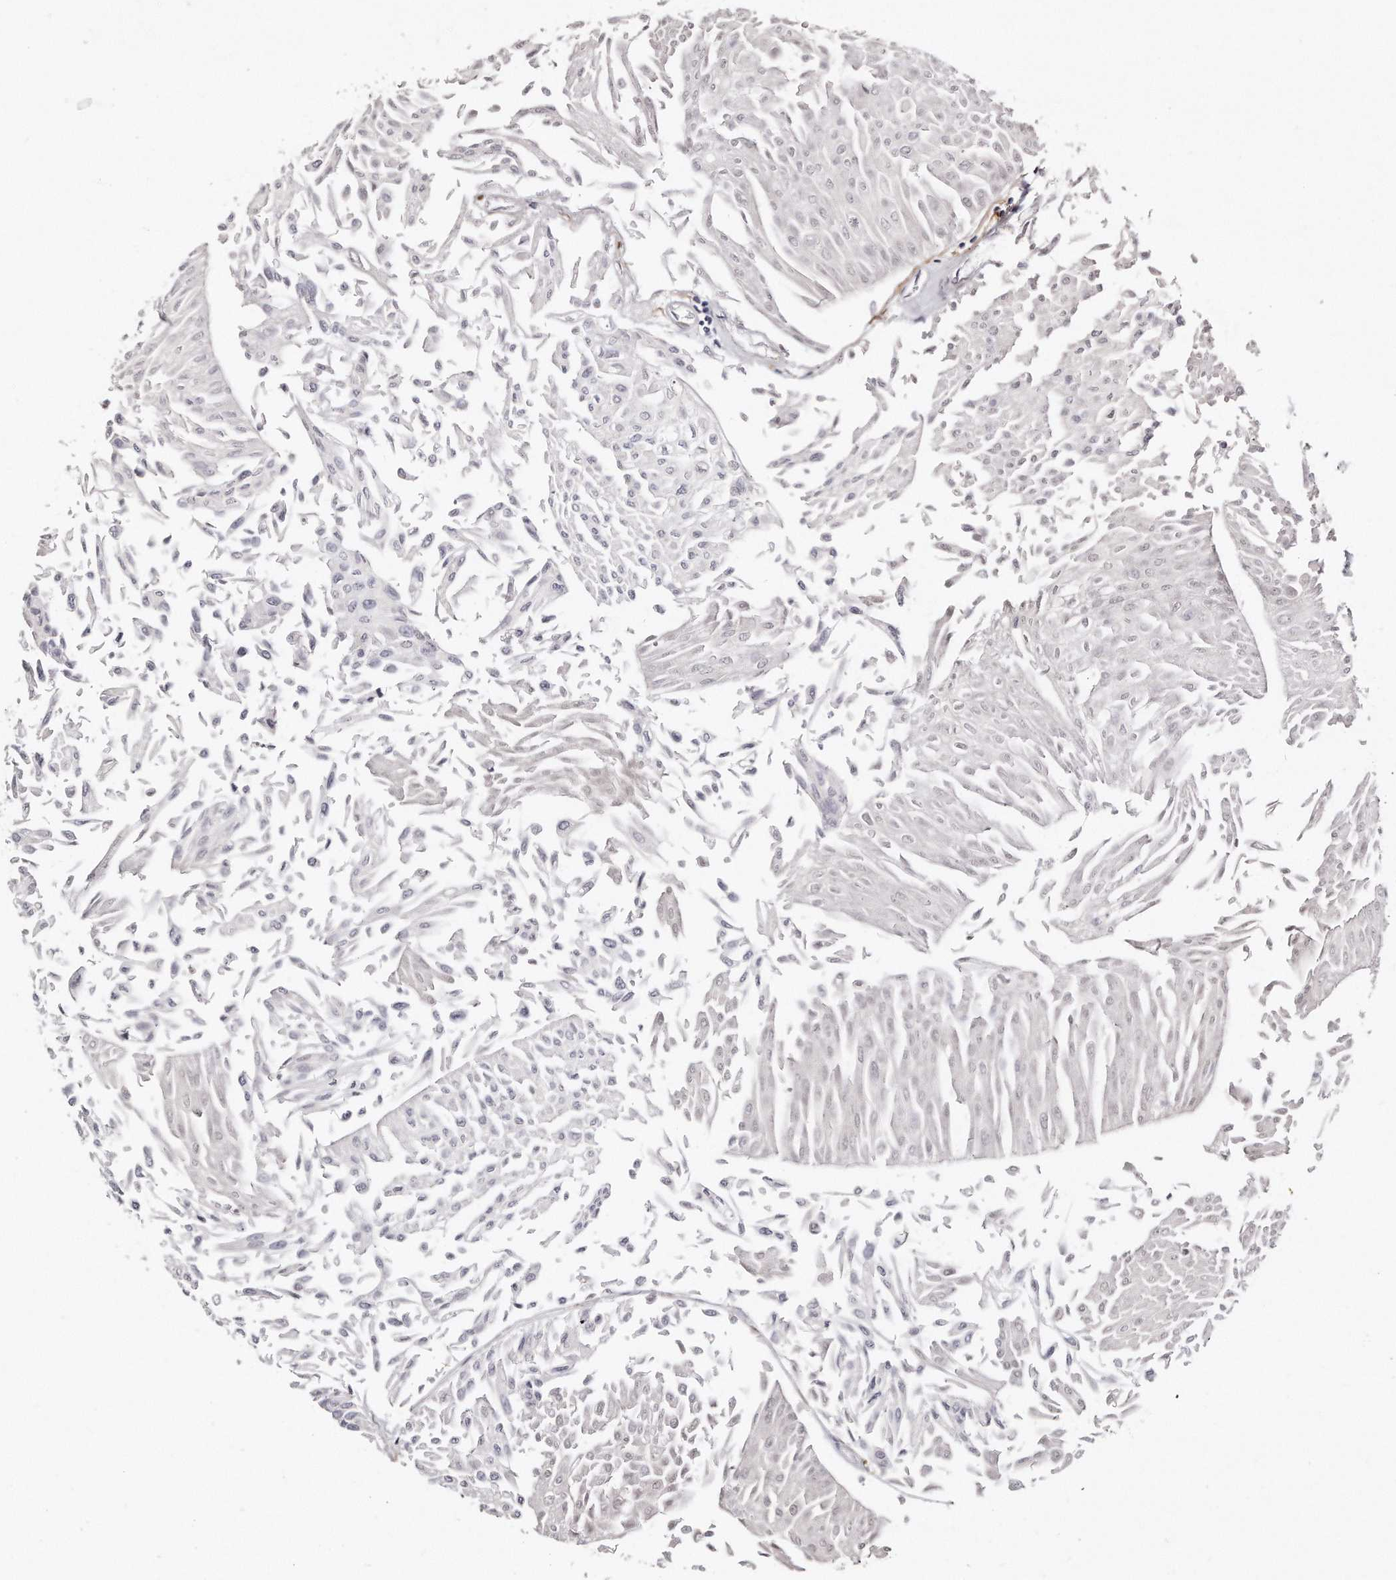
{"staining": {"intensity": "negative", "quantity": "none", "location": "none"}, "tissue": "urothelial cancer", "cell_type": "Tumor cells", "image_type": "cancer", "snomed": [{"axis": "morphology", "description": "Urothelial carcinoma, Low grade"}, {"axis": "topography", "description": "Urinary bladder"}], "caption": "The micrograph displays no significant positivity in tumor cells of urothelial carcinoma (low-grade).", "gene": "LMOD1", "patient": {"sex": "male", "age": 67}}